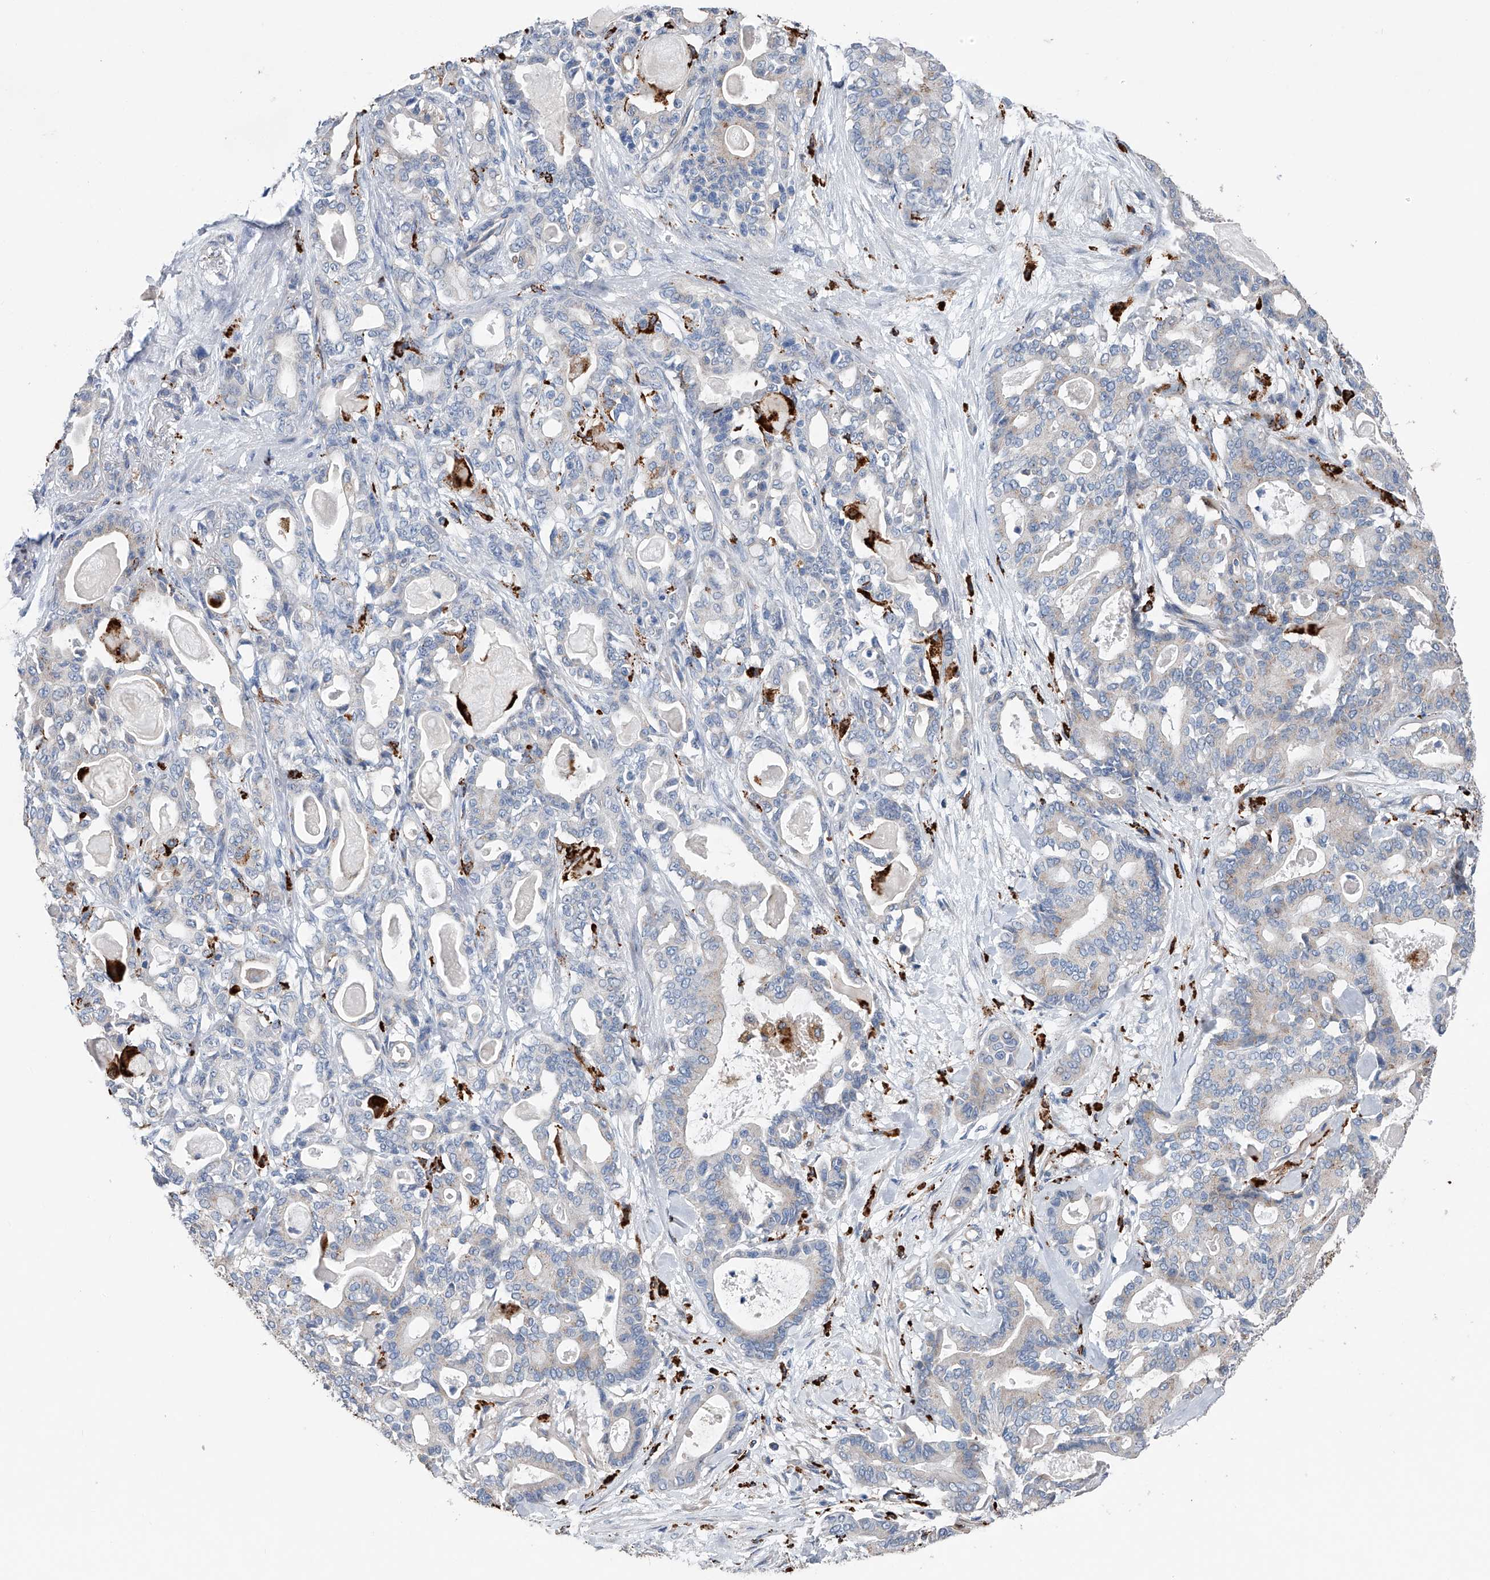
{"staining": {"intensity": "negative", "quantity": "none", "location": "none"}, "tissue": "pancreatic cancer", "cell_type": "Tumor cells", "image_type": "cancer", "snomed": [{"axis": "morphology", "description": "Adenocarcinoma, NOS"}, {"axis": "topography", "description": "Pancreas"}], "caption": "IHC of human pancreatic cancer (adenocarcinoma) shows no staining in tumor cells. Brightfield microscopy of IHC stained with DAB (brown) and hematoxylin (blue), captured at high magnification.", "gene": "ZNF772", "patient": {"sex": "male", "age": 63}}